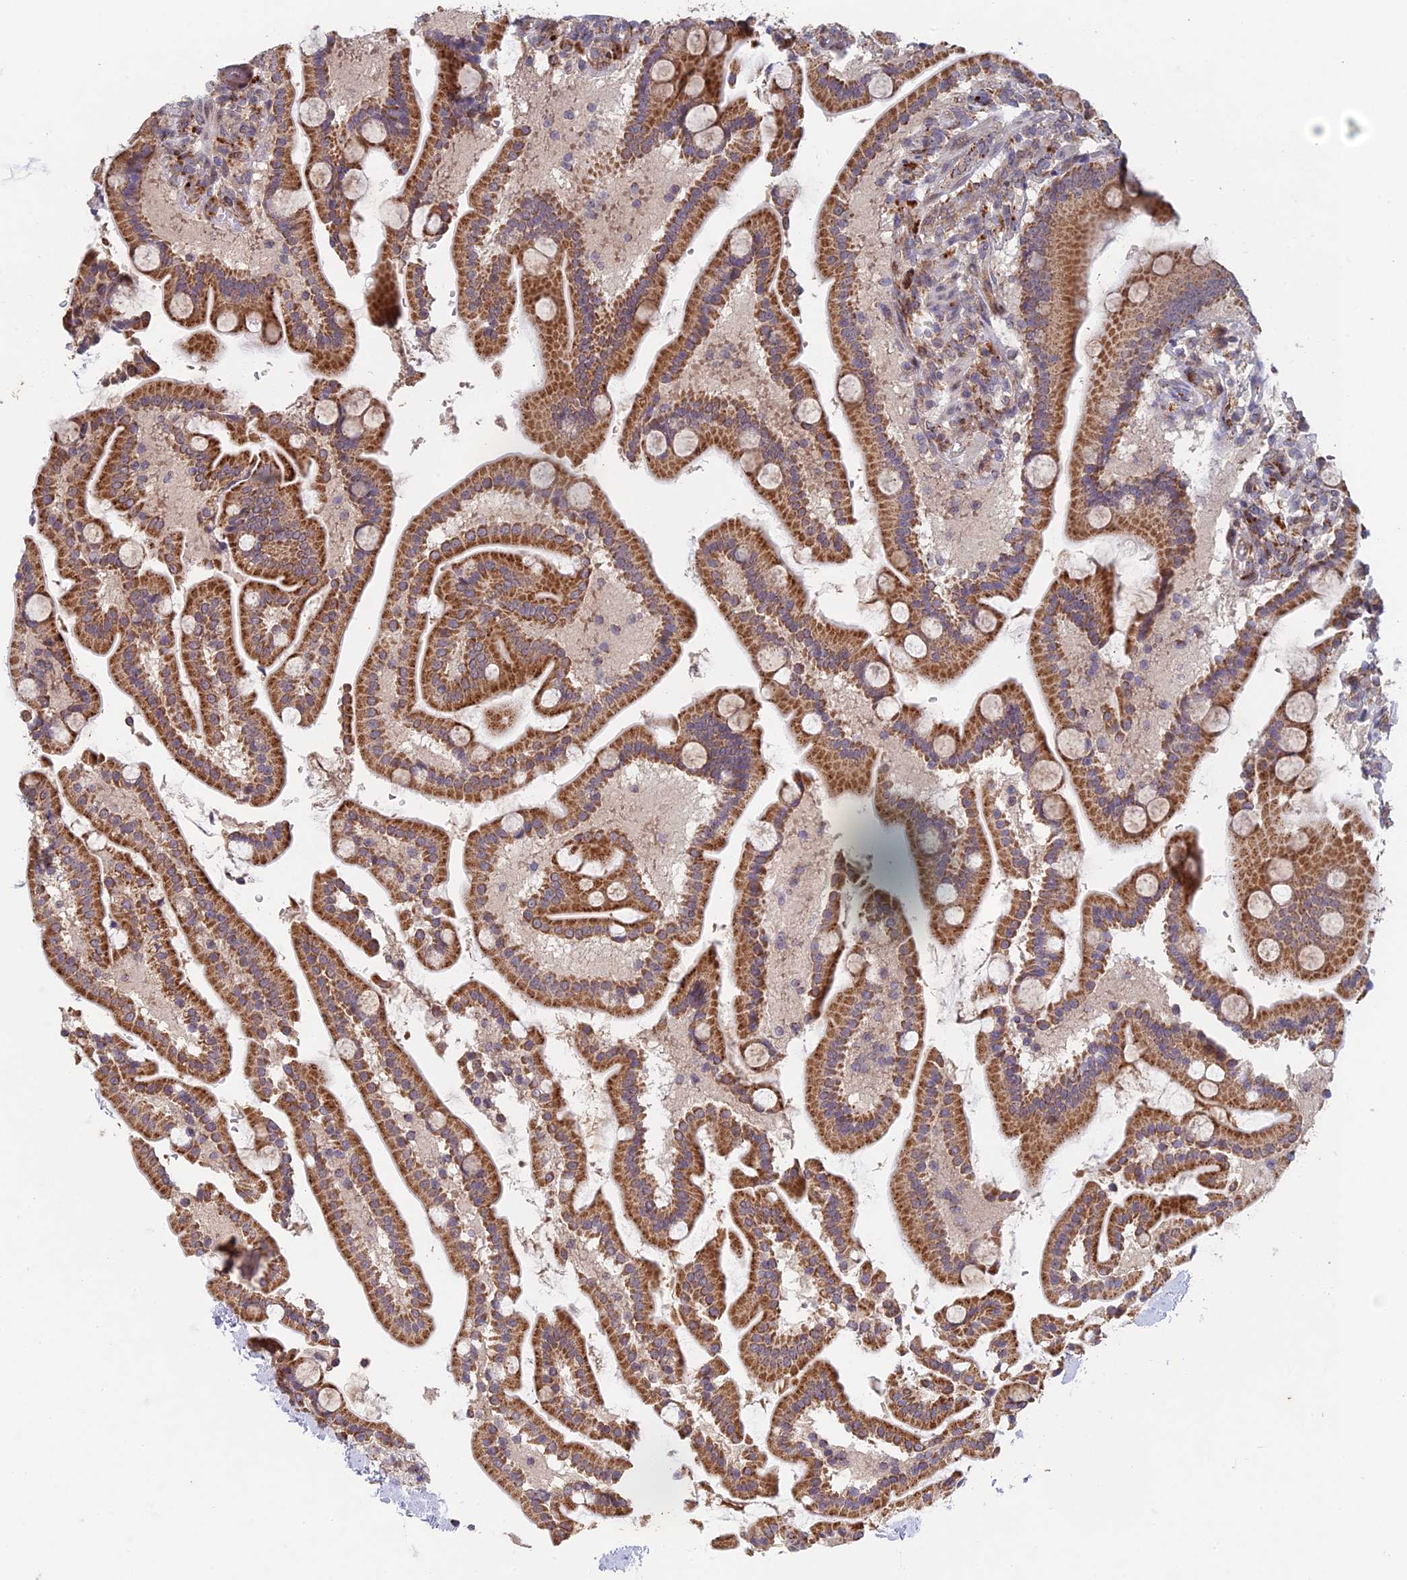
{"staining": {"intensity": "strong", "quantity": ">75%", "location": "cytoplasmic/membranous"}, "tissue": "duodenum", "cell_type": "Glandular cells", "image_type": "normal", "snomed": [{"axis": "morphology", "description": "Normal tissue, NOS"}, {"axis": "topography", "description": "Duodenum"}], "caption": "Benign duodenum shows strong cytoplasmic/membranous expression in about >75% of glandular cells.", "gene": "FOXS1", "patient": {"sex": "male", "age": 55}}